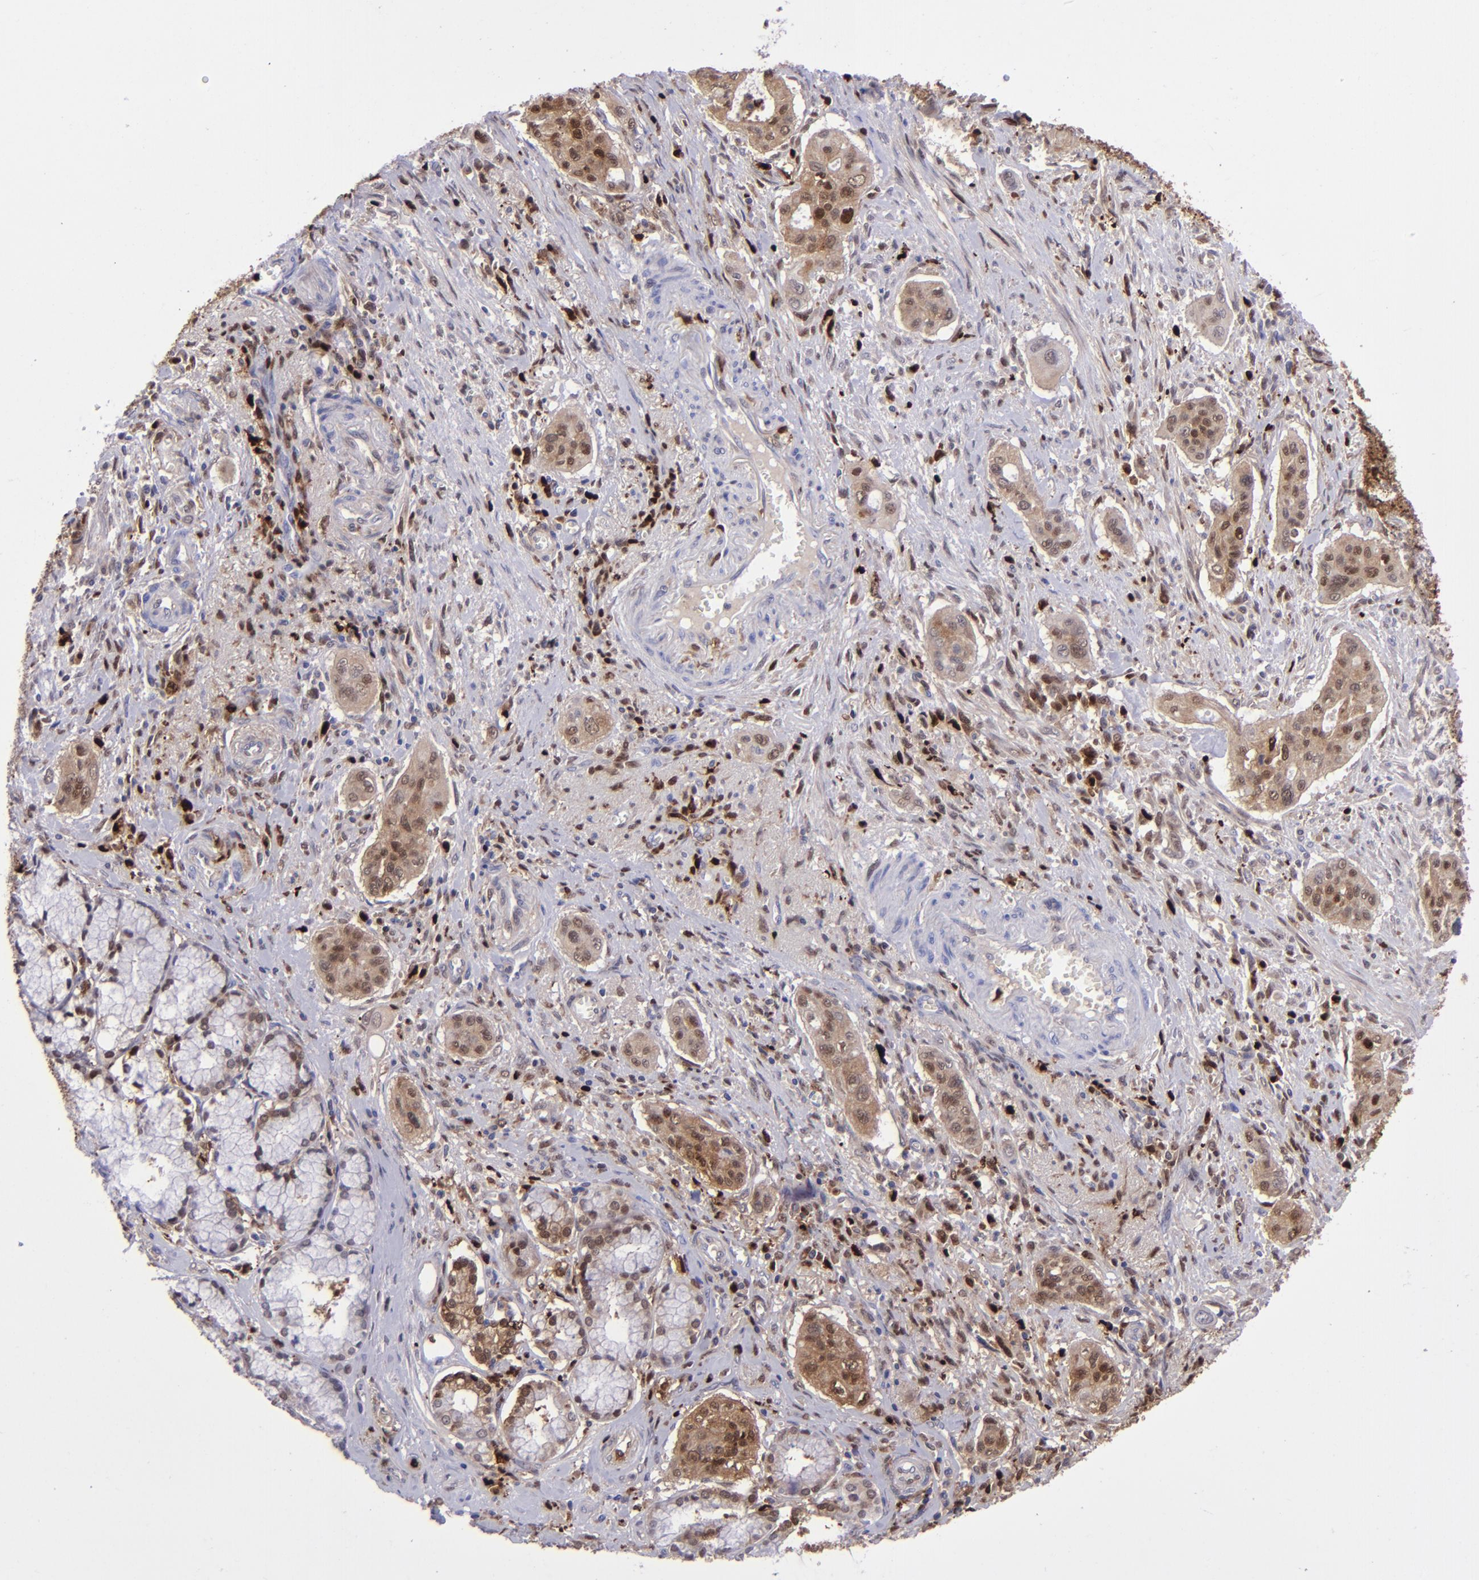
{"staining": {"intensity": "moderate", "quantity": ">75%", "location": "cytoplasmic/membranous,nuclear"}, "tissue": "pancreatic cancer", "cell_type": "Tumor cells", "image_type": "cancer", "snomed": [{"axis": "morphology", "description": "Adenocarcinoma, NOS"}, {"axis": "topography", "description": "Pancreas"}], "caption": "An immunohistochemistry photomicrograph of tumor tissue is shown. Protein staining in brown highlights moderate cytoplasmic/membranous and nuclear positivity in adenocarcinoma (pancreatic) within tumor cells.", "gene": "TYMP", "patient": {"sex": "male", "age": 77}}